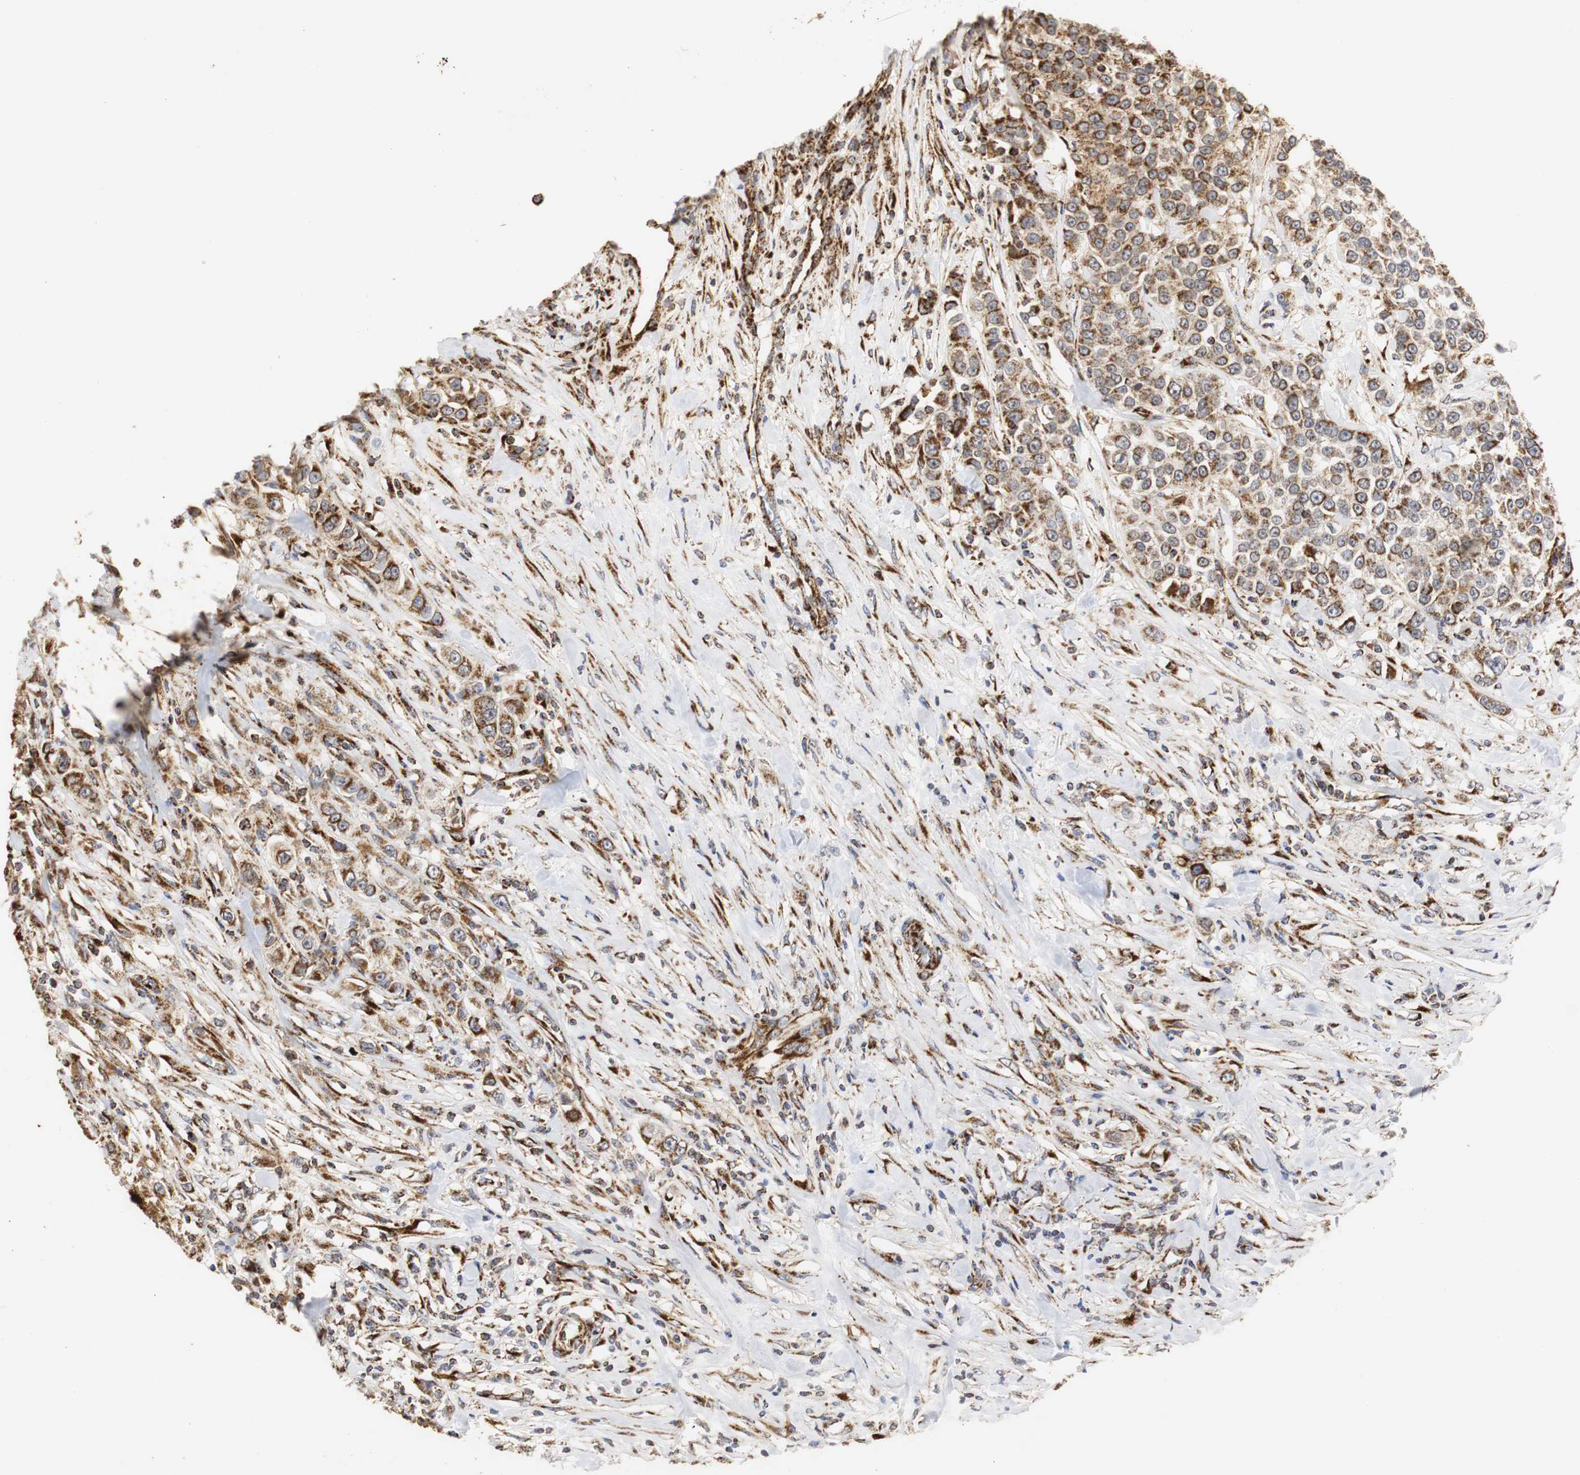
{"staining": {"intensity": "strong", "quantity": ">75%", "location": "cytoplasmic/membranous"}, "tissue": "urothelial cancer", "cell_type": "Tumor cells", "image_type": "cancer", "snomed": [{"axis": "morphology", "description": "Urothelial carcinoma, High grade"}, {"axis": "topography", "description": "Urinary bladder"}], "caption": "Urothelial carcinoma (high-grade) tissue displays strong cytoplasmic/membranous staining in about >75% of tumor cells, visualized by immunohistochemistry. (Stains: DAB in brown, nuclei in blue, Microscopy: brightfield microscopy at high magnification).", "gene": "HSD17B10", "patient": {"sex": "female", "age": 80}}